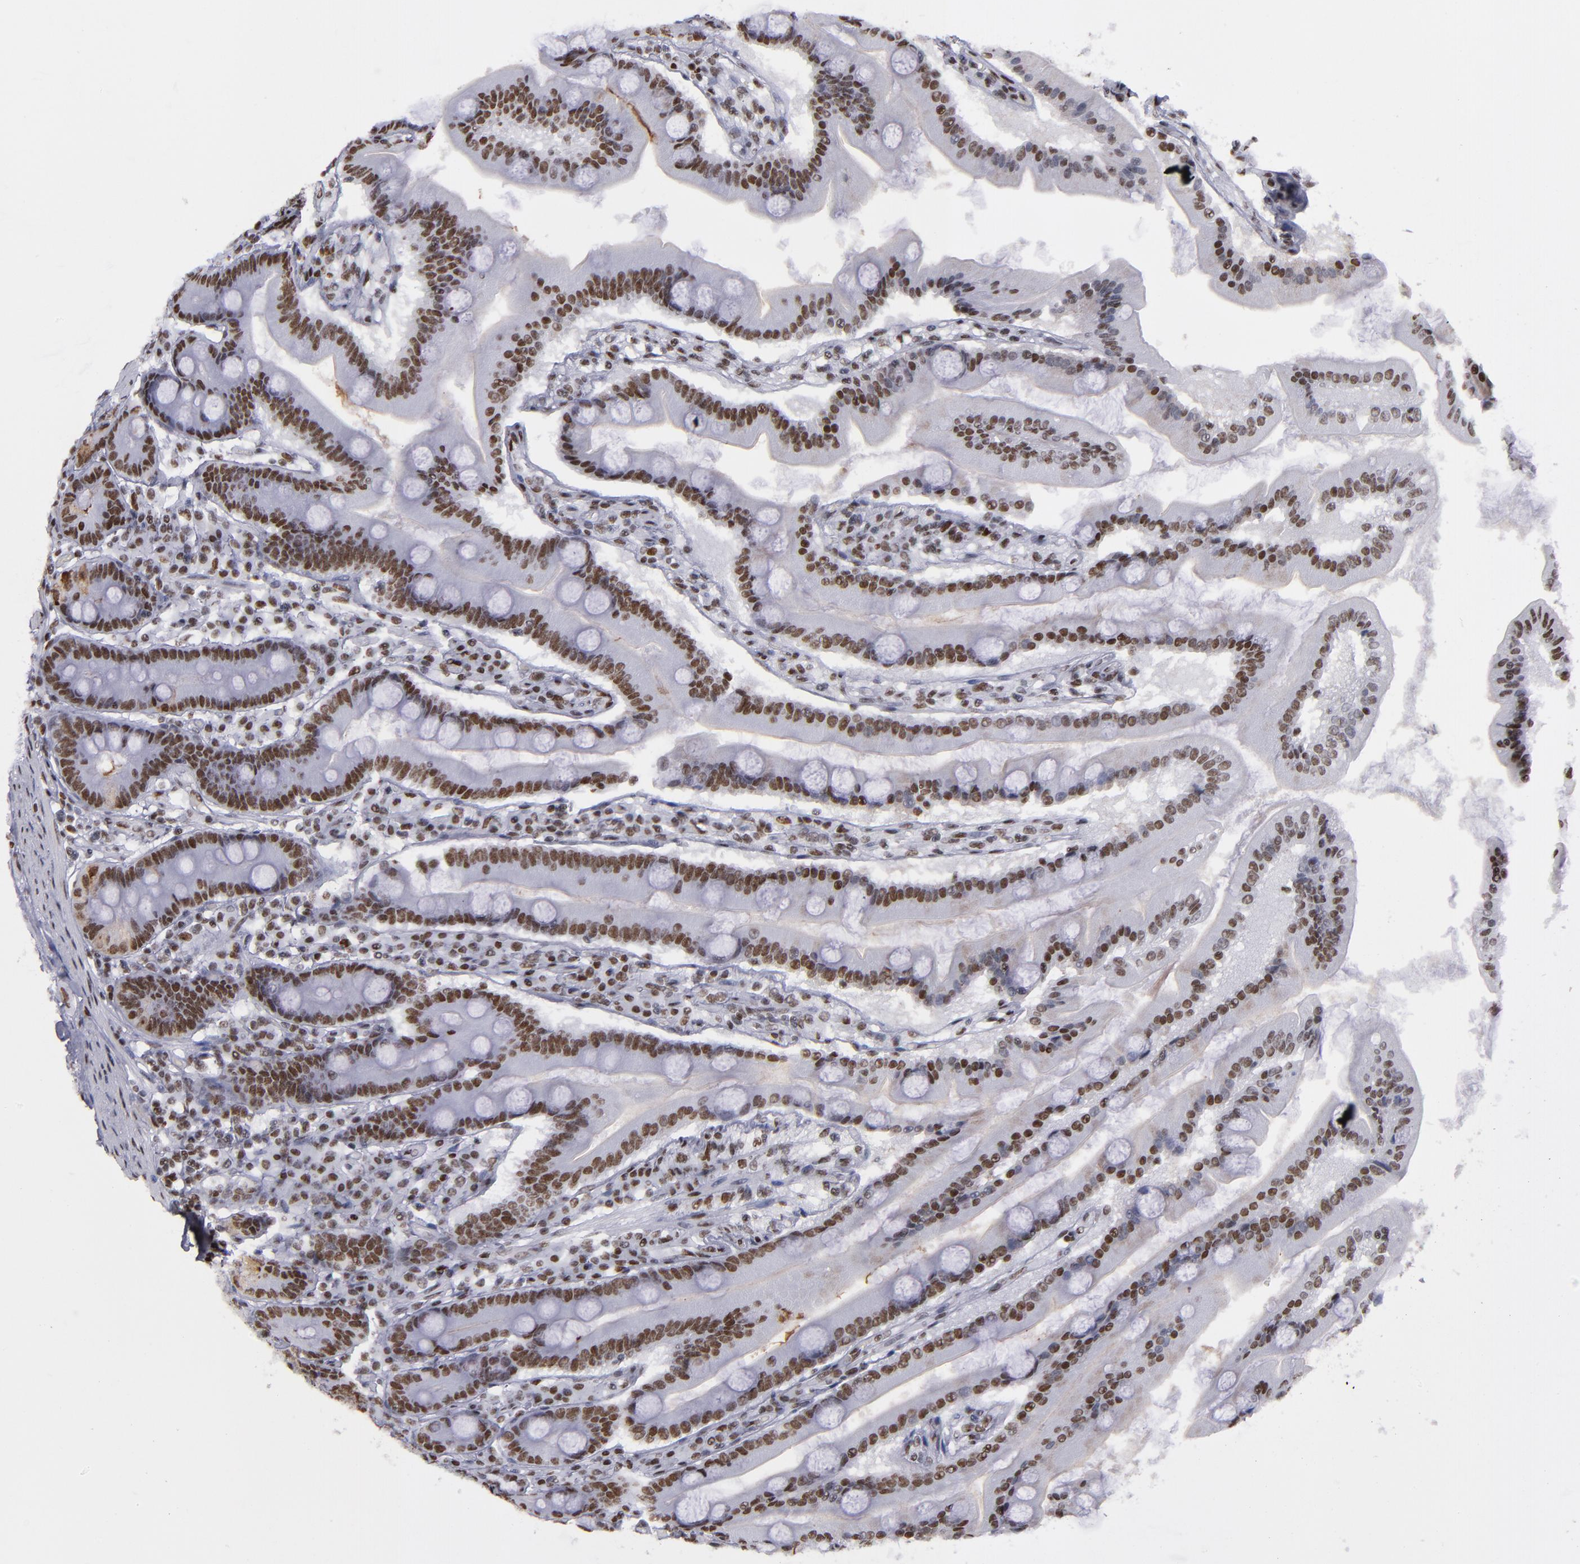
{"staining": {"intensity": "strong", "quantity": ">75%", "location": "nuclear"}, "tissue": "duodenum", "cell_type": "Glandular cells", "image_type": "normal", "snomed": [{"axis": "morphology", "description": "Normal tissue, NOS"}, {"axis": "topography", "description": "Duodenum"}], "caption": "High-power microscopy captured an immunohistochemistry (IHC) image of unremarkable duodenum, revealing strong nuclear staining in about >75% of glandular cells.", "gene": "TERF2", "patient": {"sex": "female", "age": 64}}